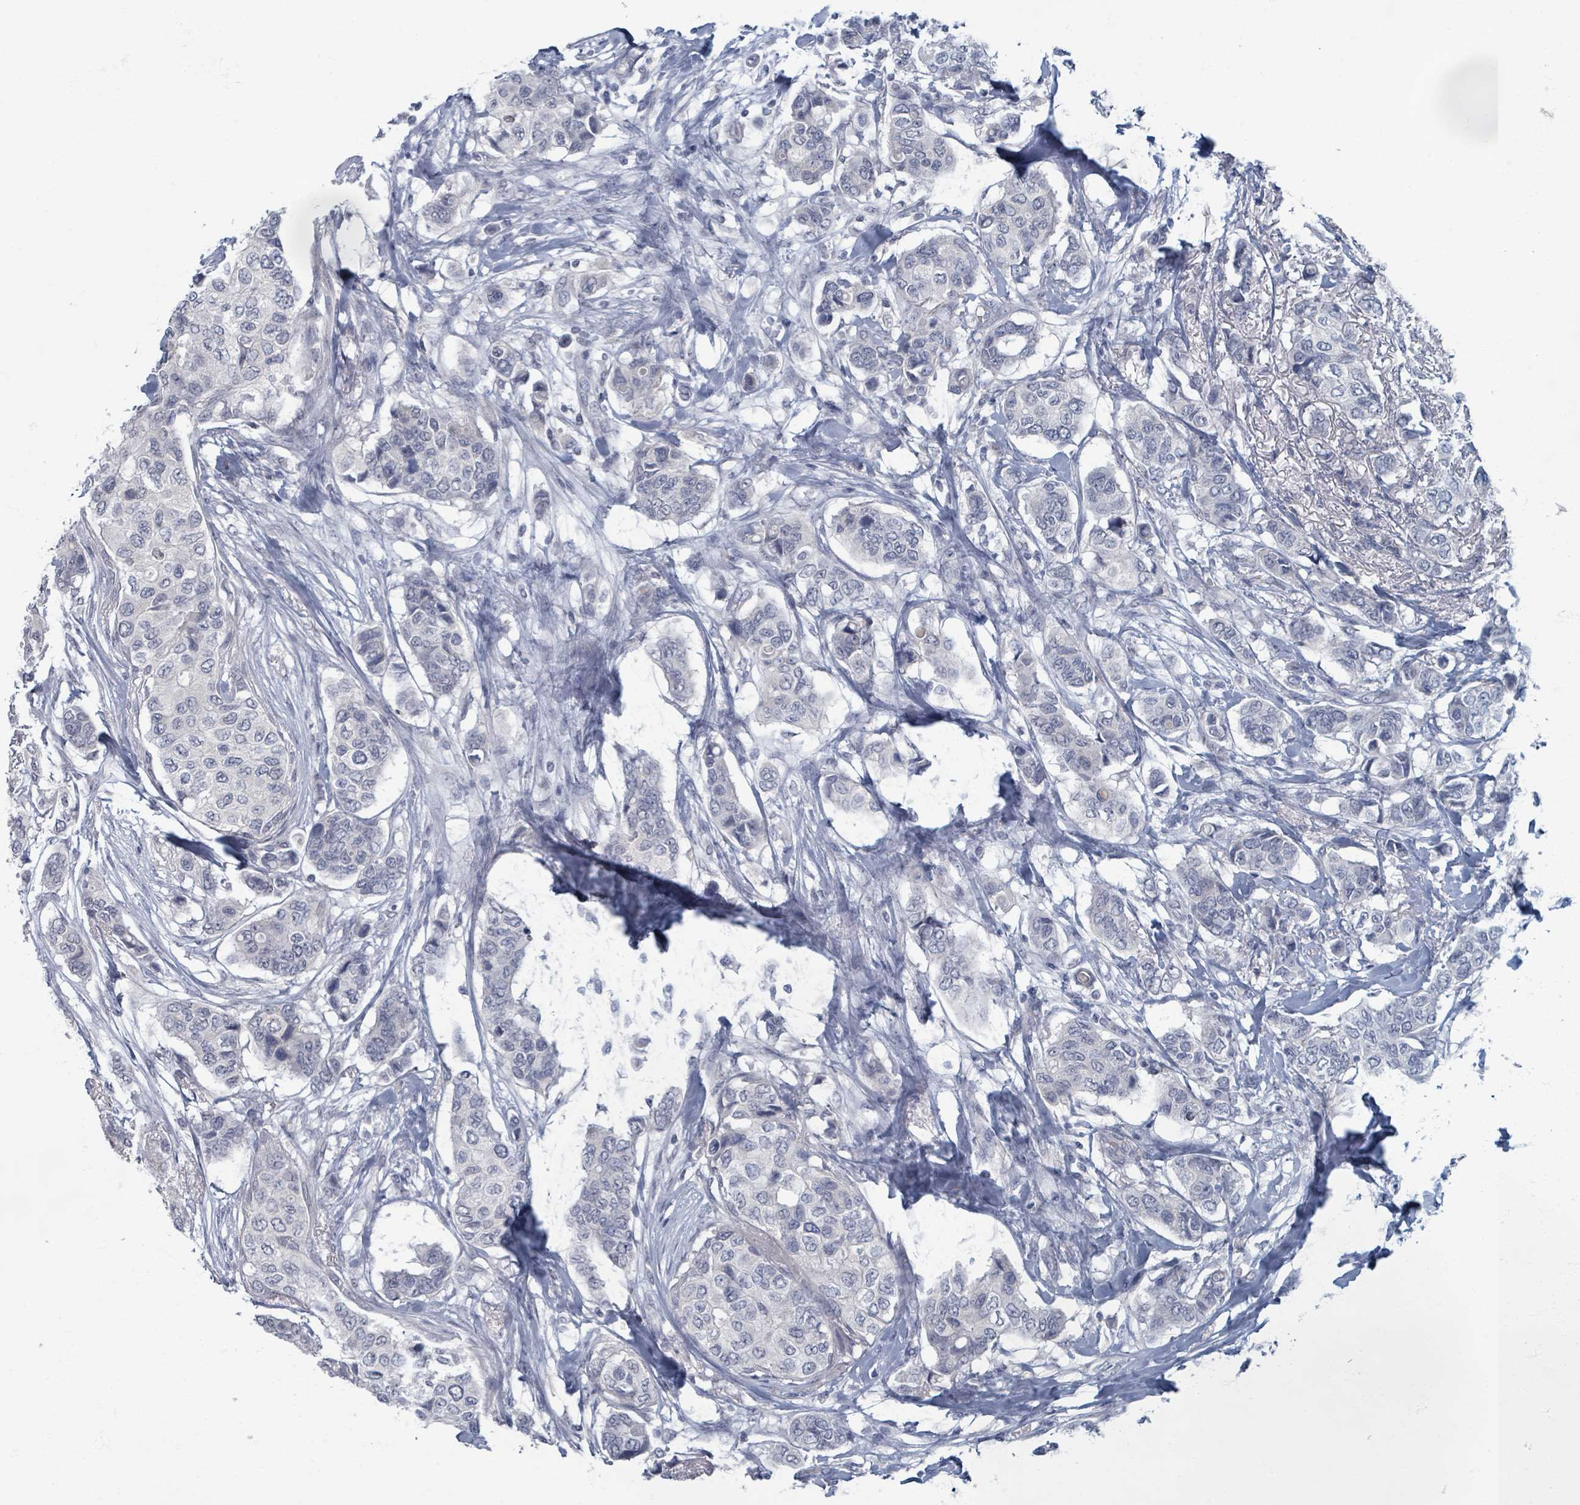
{"staining": {"intensity": "negative", "quantity": "none", "location": "none"}, "tissue": "breast cancer", "cell_type": "Tumor cells", "image_type": "cancer", "snomed": [{"axis": "morphology", "description": "Lobular carcinoma"}, {"axis": "topography", "description": "Breast"}], "caption": "The photomicrograph demonstrates no staining of tumor cells in breast cancer.", "gene": "WNT11", "patient": {"sex": "female", "age": 51}}